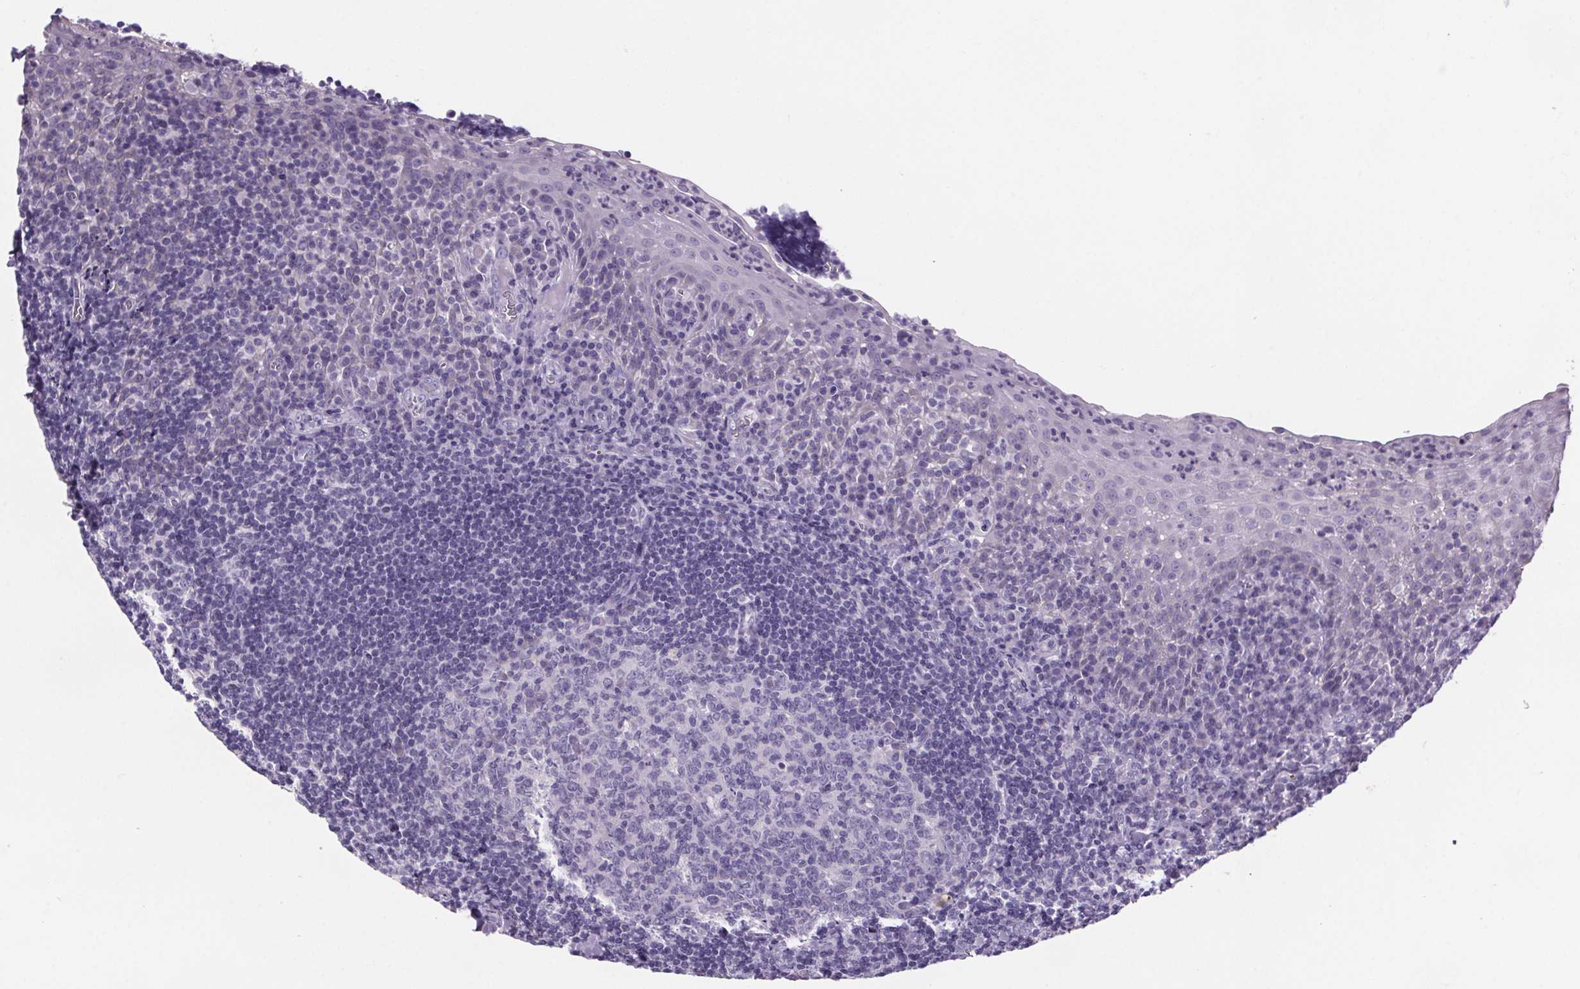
{"staining": {"intensity": "negative", "quantity": "none", "location": "none"}, "tissue": "tonsil", "cell_type": "Germinal center cells", "image_type": "normal", "snomed": [{"axis": "morphology", "description": "Normal tissue, NOS"}, {"axis": "morphology", "description": "Inflammation, NOS"}, {"axis": "topography", "description": "Tonsil"}], "caption": "High power microscopy micrograph of an IHC photomicrograph of benign tonsil, revealing no significant positivity in germinal center cells.", "gene": "CUBN", "patient": {"sex": "female", "age": 31}}